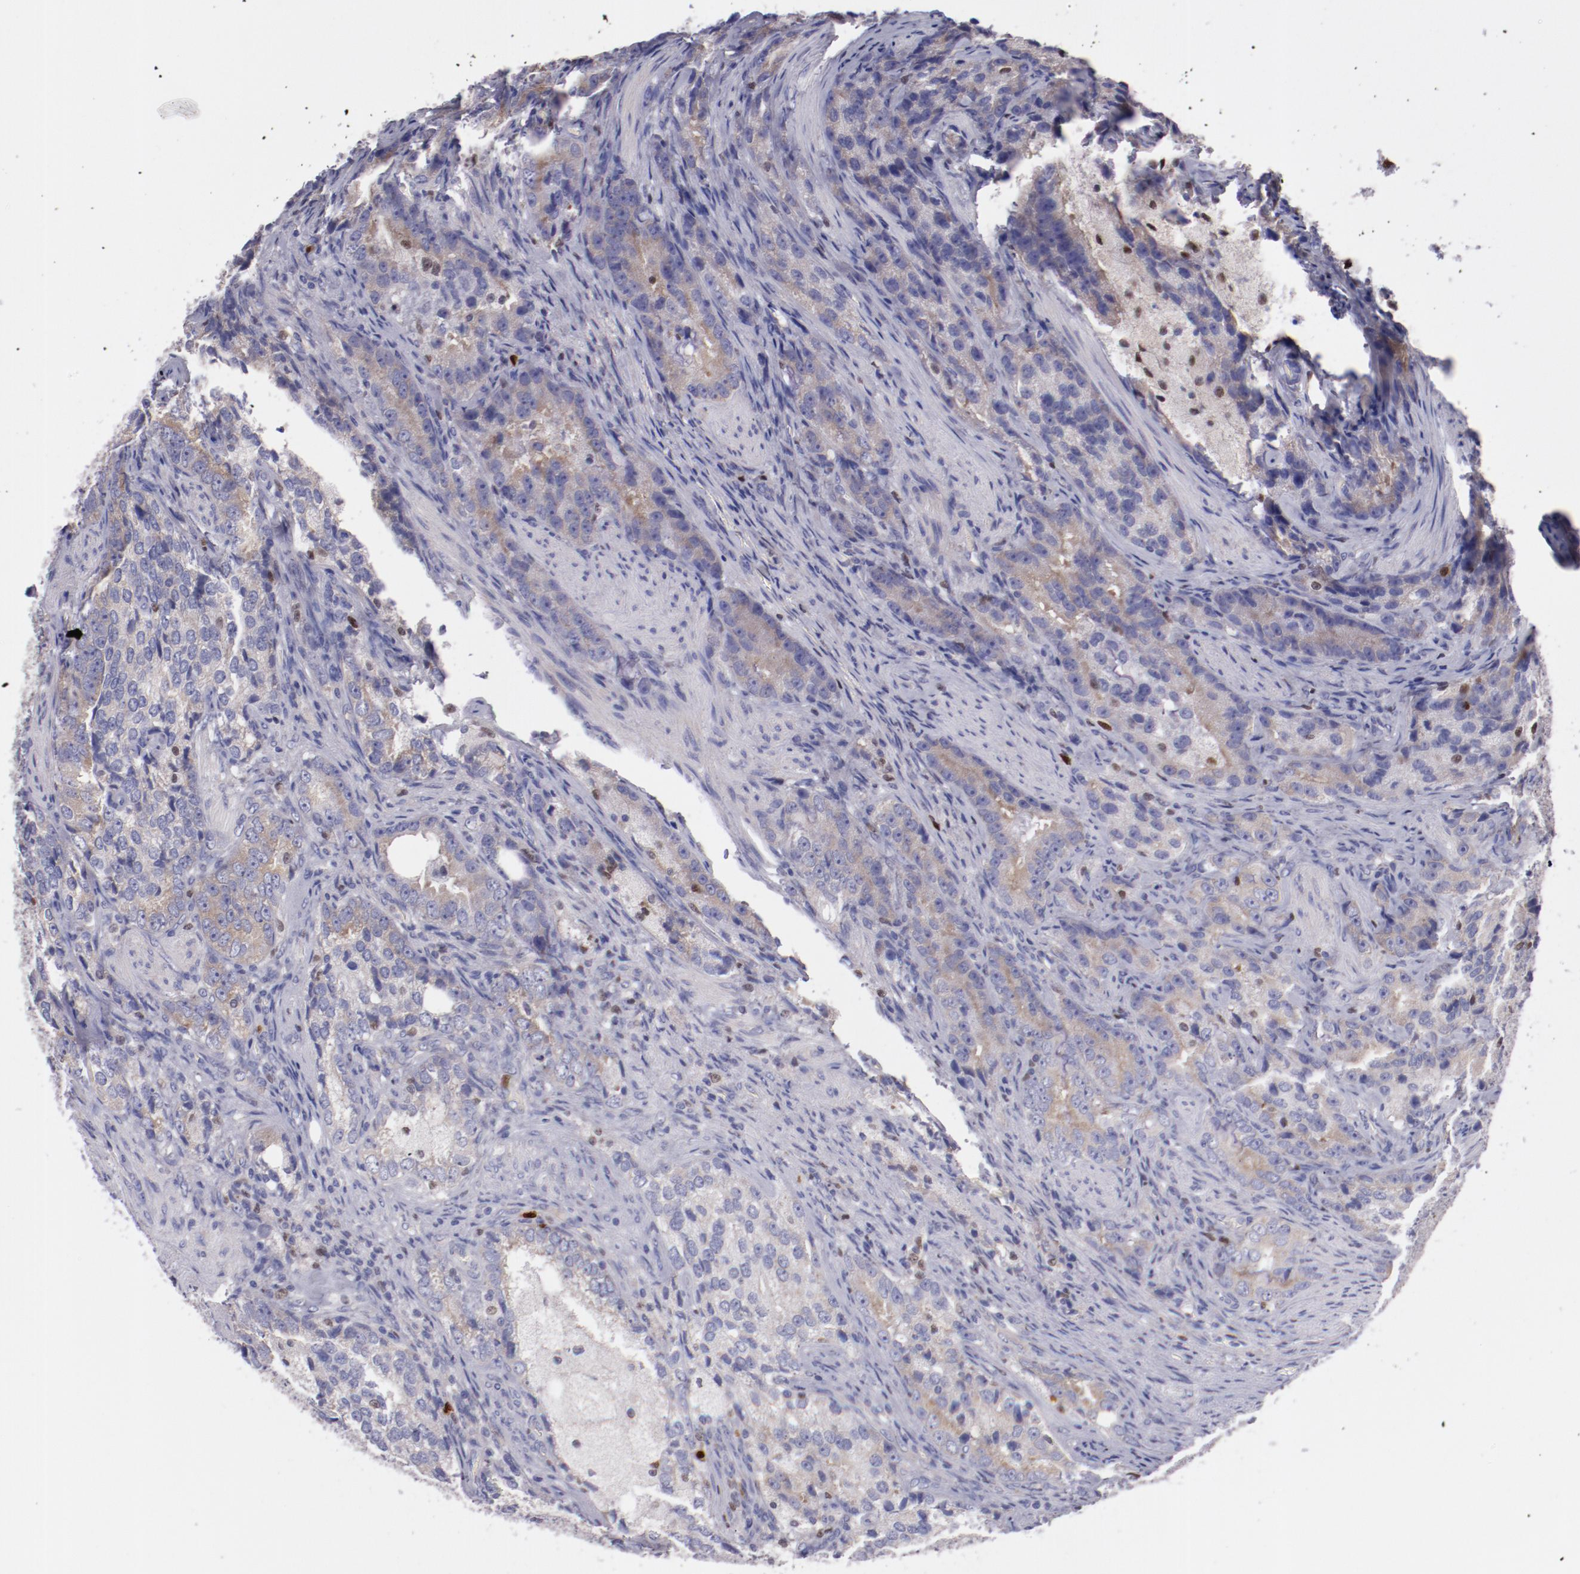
{"staining": {"intensity": "weak", "quantity": ">75%", "location": "cytoplasmic/membranous"}, "tissue": "prostate cancer", "cell_type": "Tumor cells", "image_type": "cancer", "snomed": [{"axis": "morphology", "description": "Adenocarcinoma, High grade"}, {"axis": "topography", "description": "Prostate"}], "caption": "IHC histopathology image of neoplastic tissue: human prostate cancer (high-grade adenocarcinoma) stained using immunohistochemistry (IHC) displays low levels of weak protein expression localized specifically in the cytoplasmic/membranous of tumor cells, appearing as a cytoplasmic/membranous brown color.", "gene": "IRF8", "patient": {"sex": "male", "age": 63}}